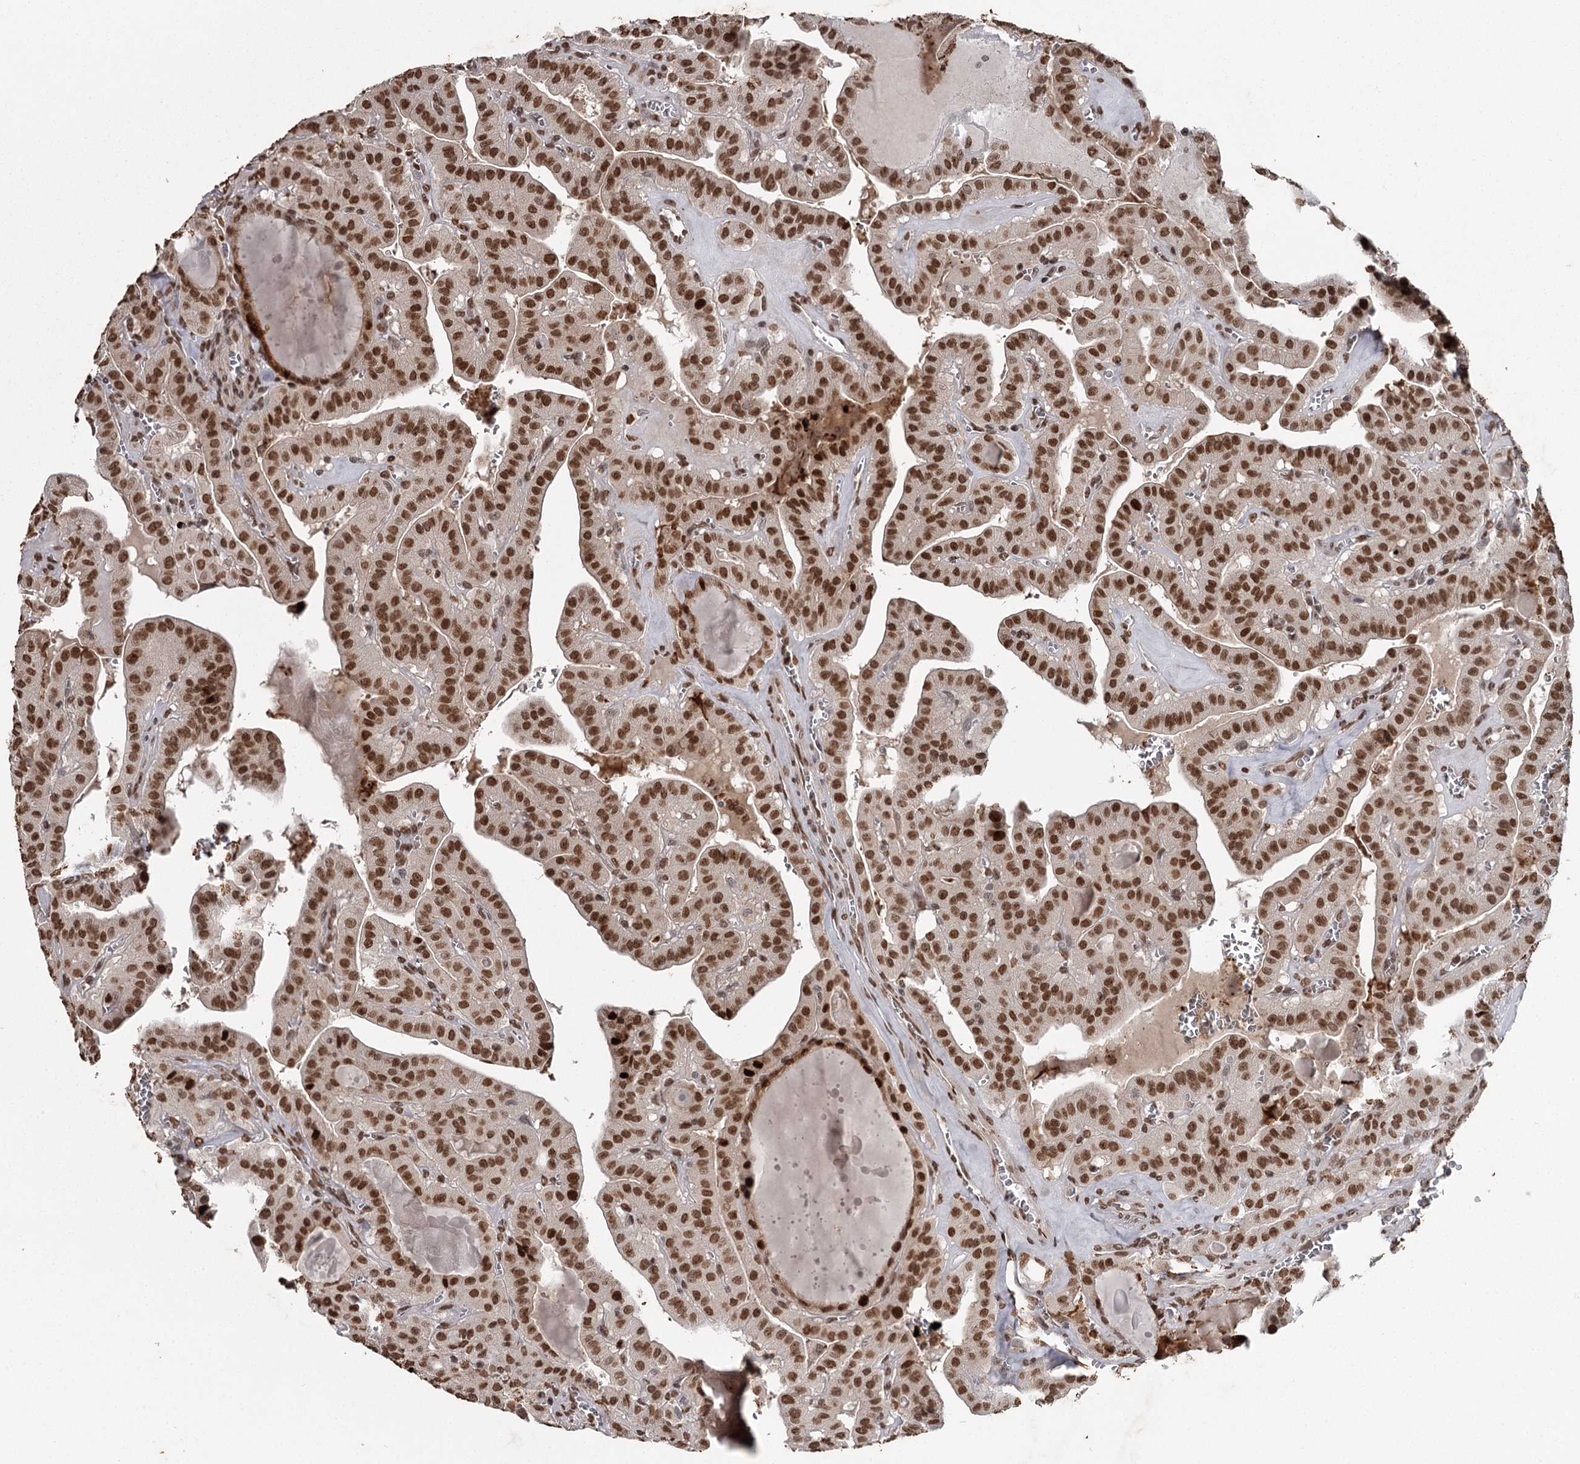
{"staining": {"intensity": "strong", "quantity": ">75%", "location": "nuclear"}, "tissue": "thyroid cancer", "cell_type": "Tumor cells", "image_type": "cancer", "snomed": [{"axis": "morphology", "description": "Papillary adenocarcinoma, NOS"}, {"axis": "topography", "description": "Thyroid gland"}], "caption": "About >75% of tumor cells in thyroid papillary adenocarcinoma exhibit strong nuclear protein expression as visualized by brown immunohistochemical staining.", "gene": "THYN1", "patient": {"sex": "male", "age": 52}}